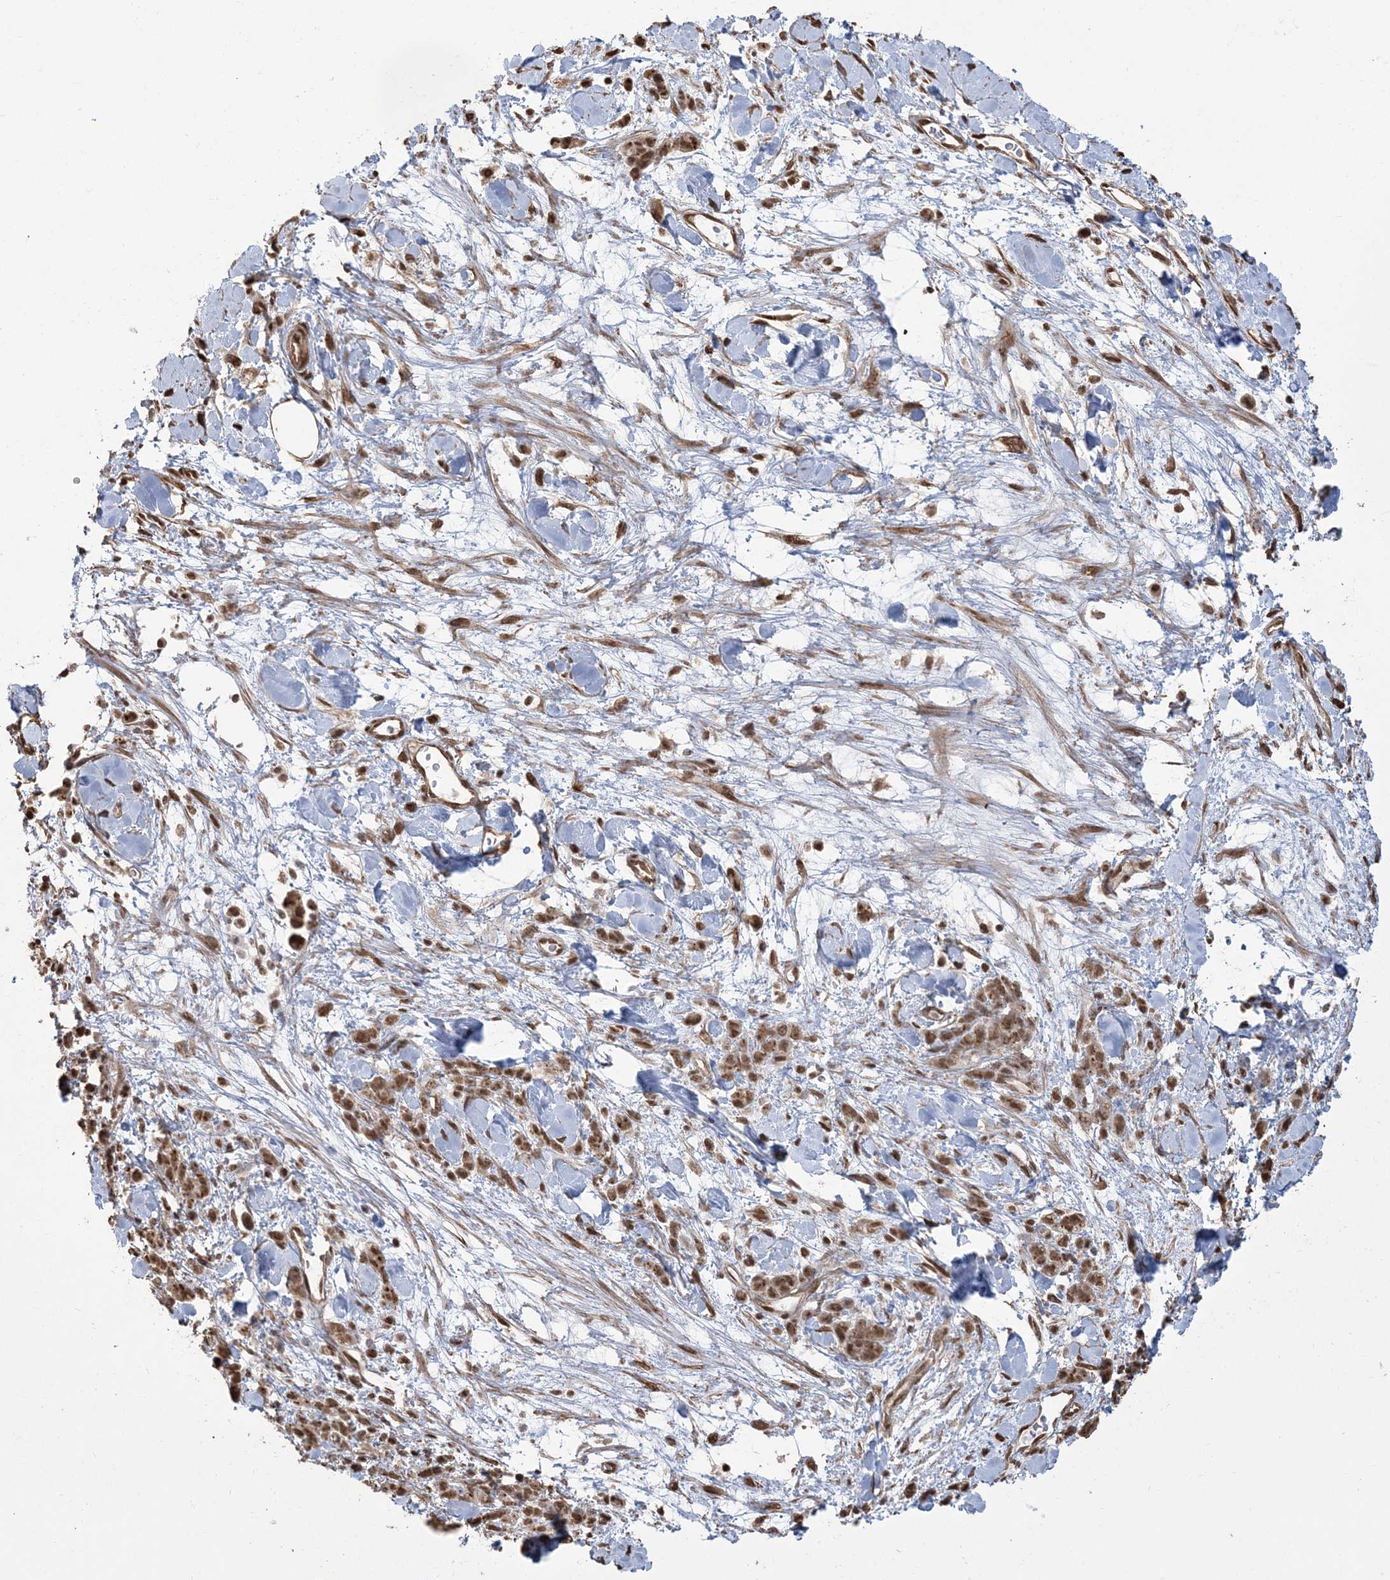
{"staining": {"intensity": "moderate", "quantity": ">75%", "location": "nuclear"}, "tissue": "stomach cancer", "cell_type": "Tumor cells", "image_type": "cancer", "snomed": [{"axis": "morphology", "description": "Normal tissue, NOS"}, {"axis": "morphology", "description": "Adenocarcinoma, NOS"}, {"axis": "topography", "description": "Stomach"}], "caption": "Immunohistochemistry (DAB) staining of adenocarcinoma (stomach) reveals moderate nuclear protein expression in approximately >75% of tumor cells.", "gene": "ZNF839", "patient": {"sex": "male", "age": 82}}